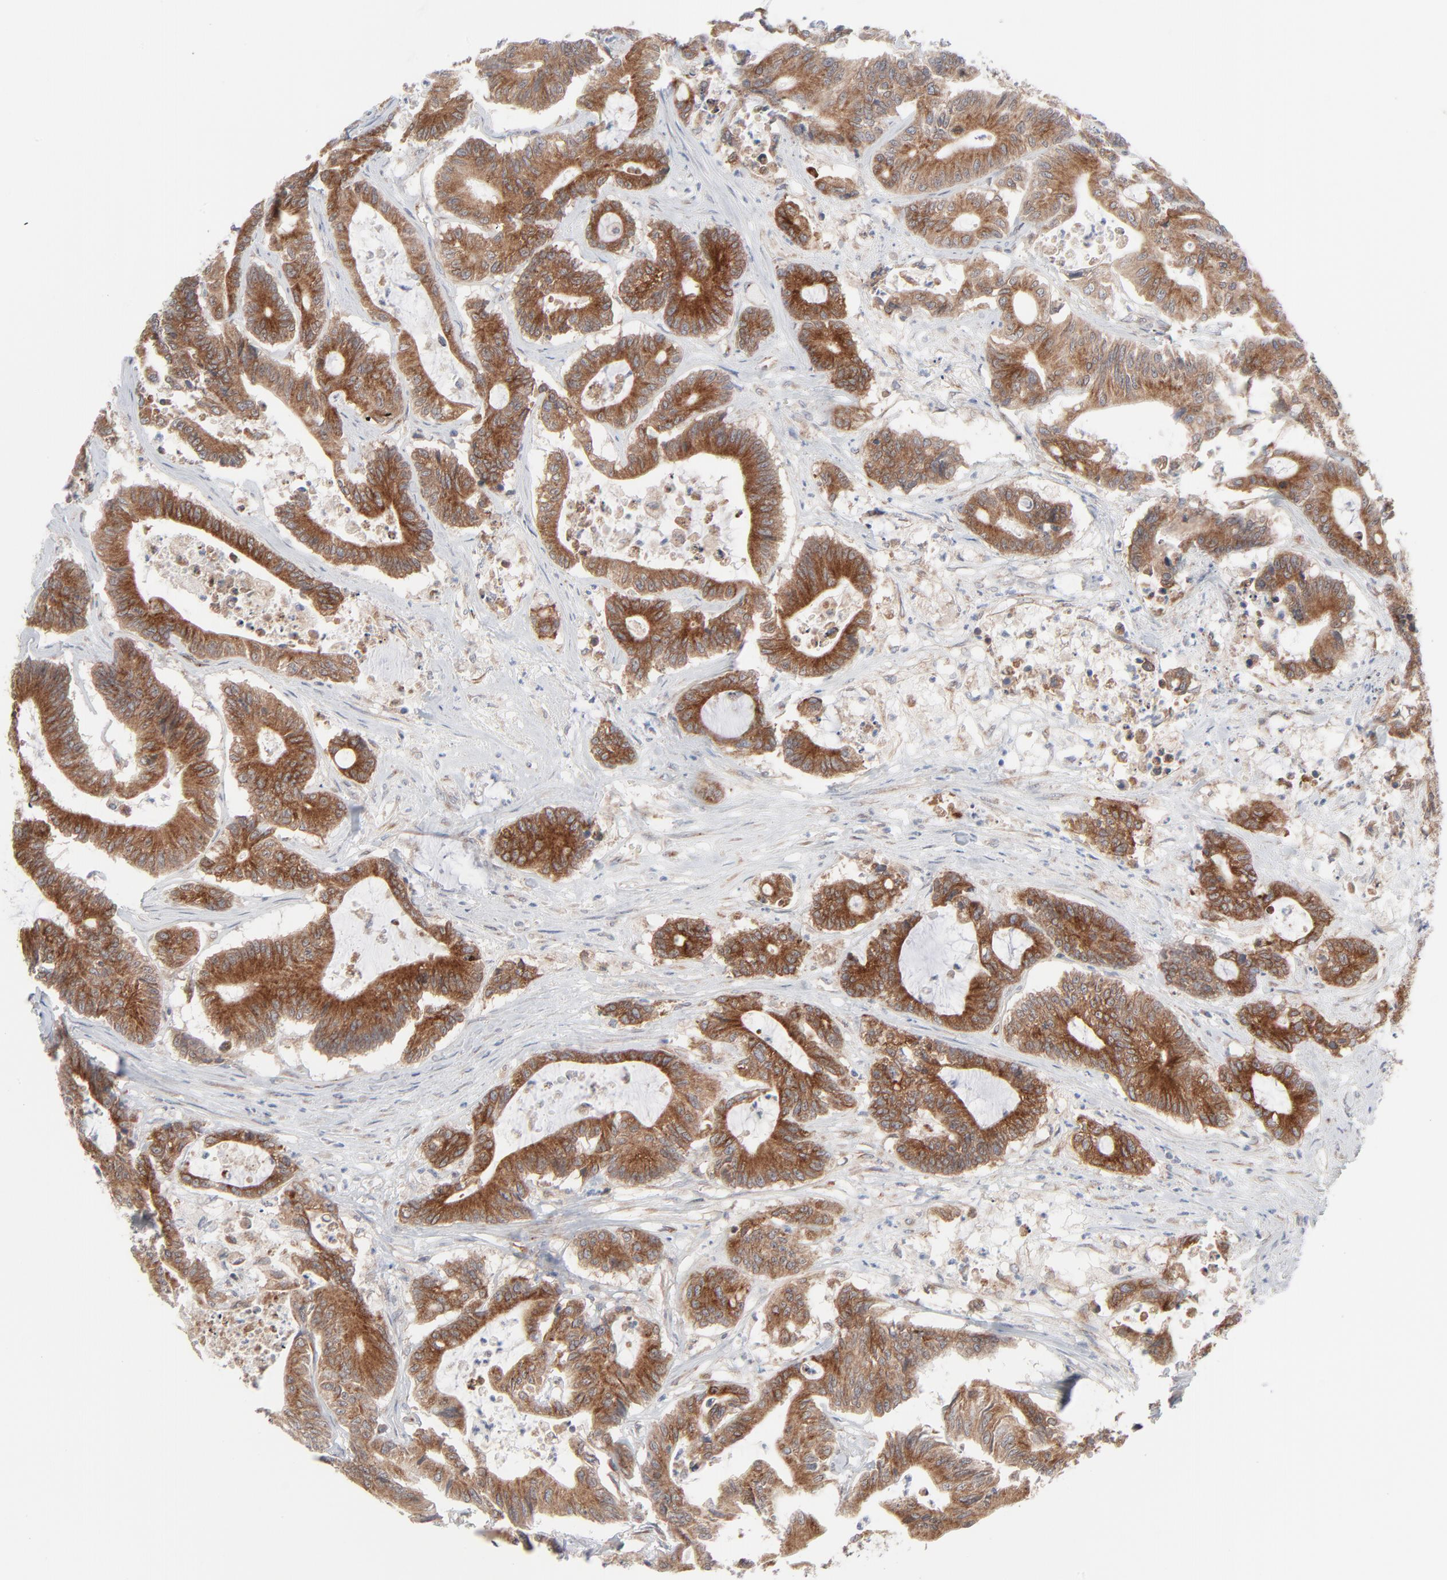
{"staining": {"intensity": "strong", "quantity": ">75%", "location": "cytoplasmic/membranous"}, "tissue": "colorectal cancer", "cell_type": "Tumor cells", "image_type": "cancer", "snomed": [{"axis": "morphology", "description": "Adenocarcinoma, NOS"}, {"axis": "topography", "description": "Colon"}], "caption": "This image exhibits IHC staining of colorectal cancer (adenocarcinoma), with high strong cytoplasmic/membranous staining in approximately >75% of tumor cells.", "gene": "KDSR", "patient": {"sex": "female", "age": 84}}